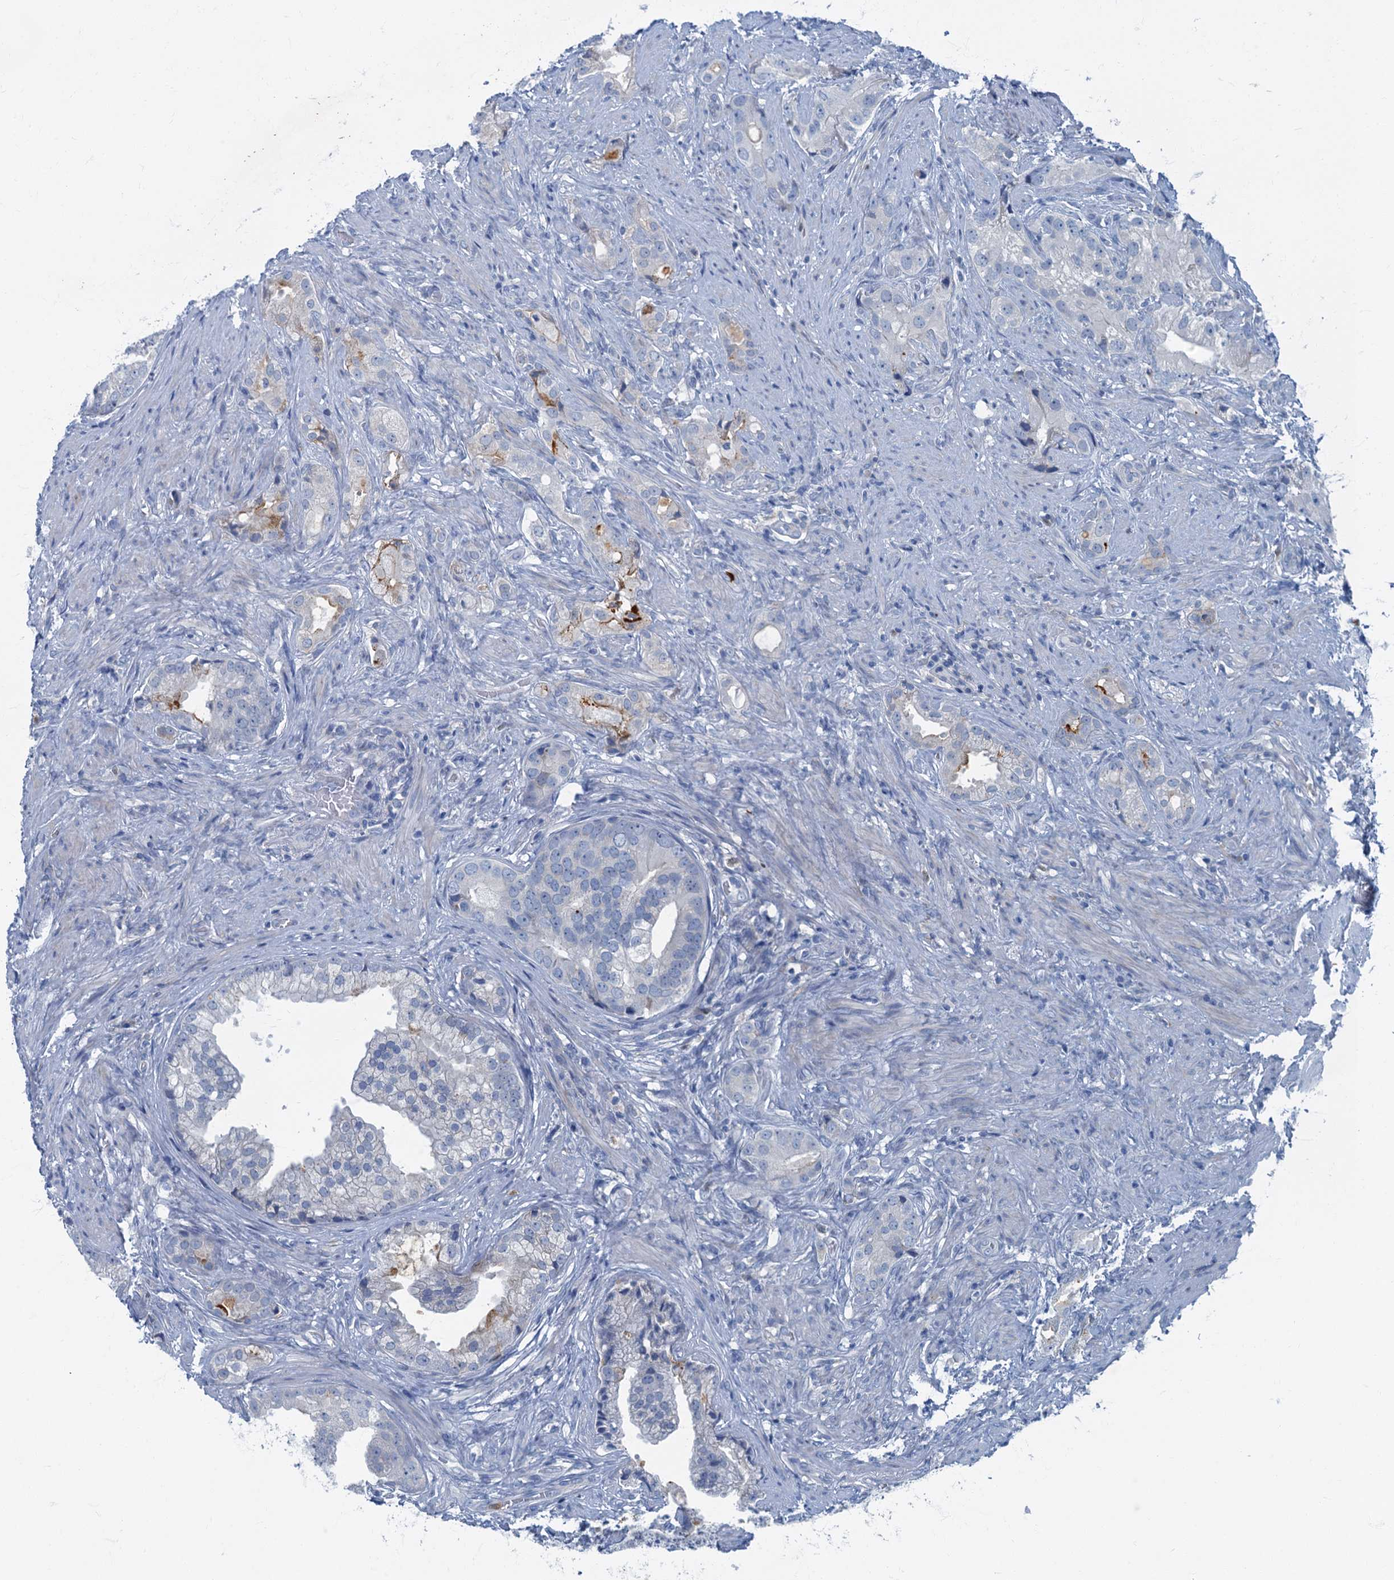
{"staining": {"intensity": "negative", "quantity": "none", "location": "none"}, "tissue": "prostate cancer", "cell_type": "Tumor cells", "image_type": "cancer", "snomed": [{"axis": "morphology", "description": "Adenocarcinoma, Low grade"}, {"axis": "topography", "description": "Prostate"}], "caption": "Photomicrograph shows no protein positivity in tumor cells of adenocarcinoma (low-grade) (prostate) tissue.", "gene": "ANKDD1A", "patient": {"sex": "male", "age": 71}}